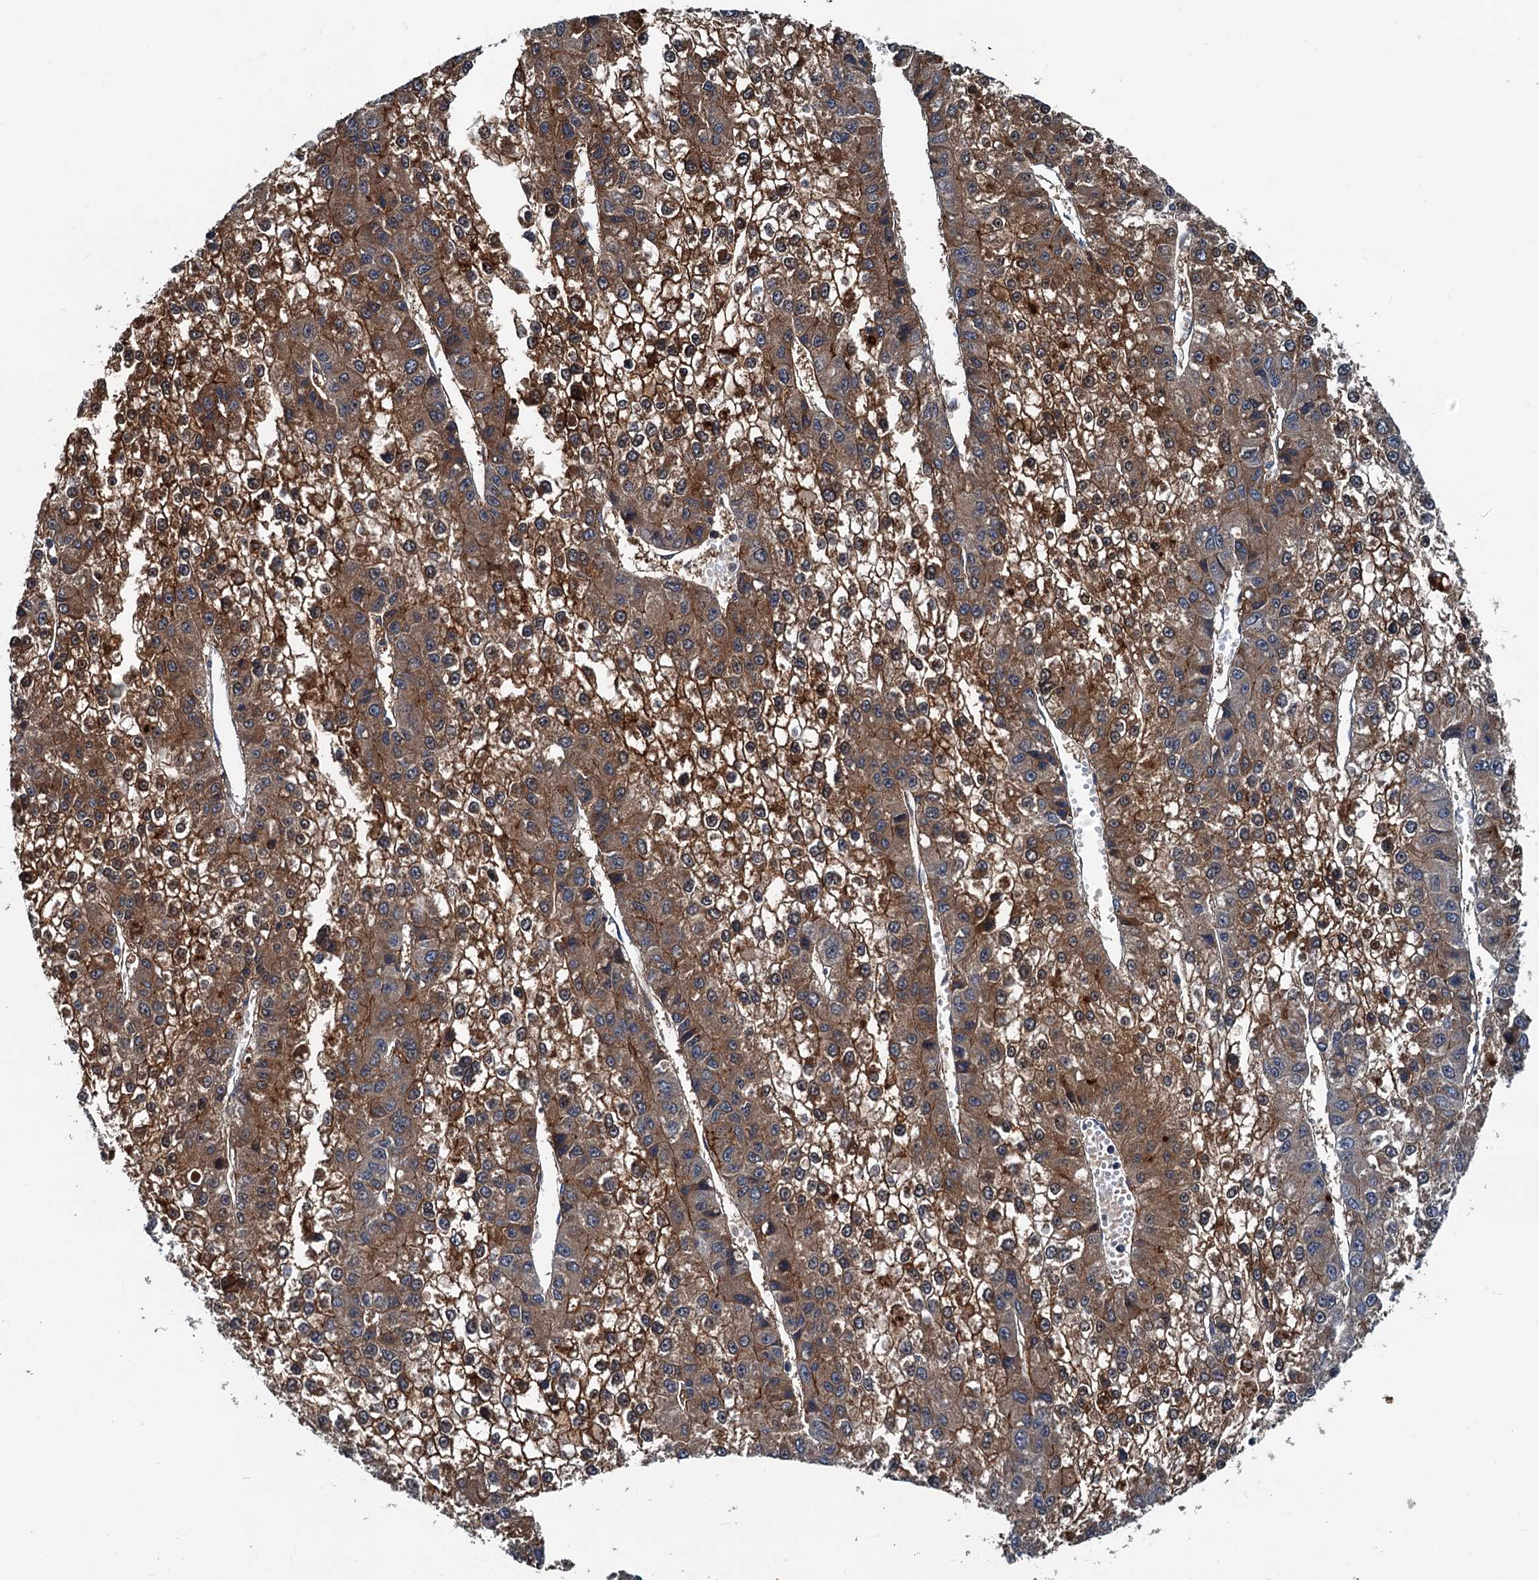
{"staining": {"intensity": "moderate", "quantity": ">75%", "location": "cytoplasmic/membranous"}, "tissue": "liver cancer", "cell_type": "Tumor cells", "image_type": "cancer", "snomed": [{"axis": "morphology", "description": "Carcinoma, Hepatocellular, NOS"}, {"axis": "topography", "description": "Liver"}], "caption": "Protein expression analysis of liver cancer displays moderate cytoplasmic/membranous staining in approximately >75% of tumor cells.", "gene": "EFL1", "patient": {"sex": "female", "age": 73}}